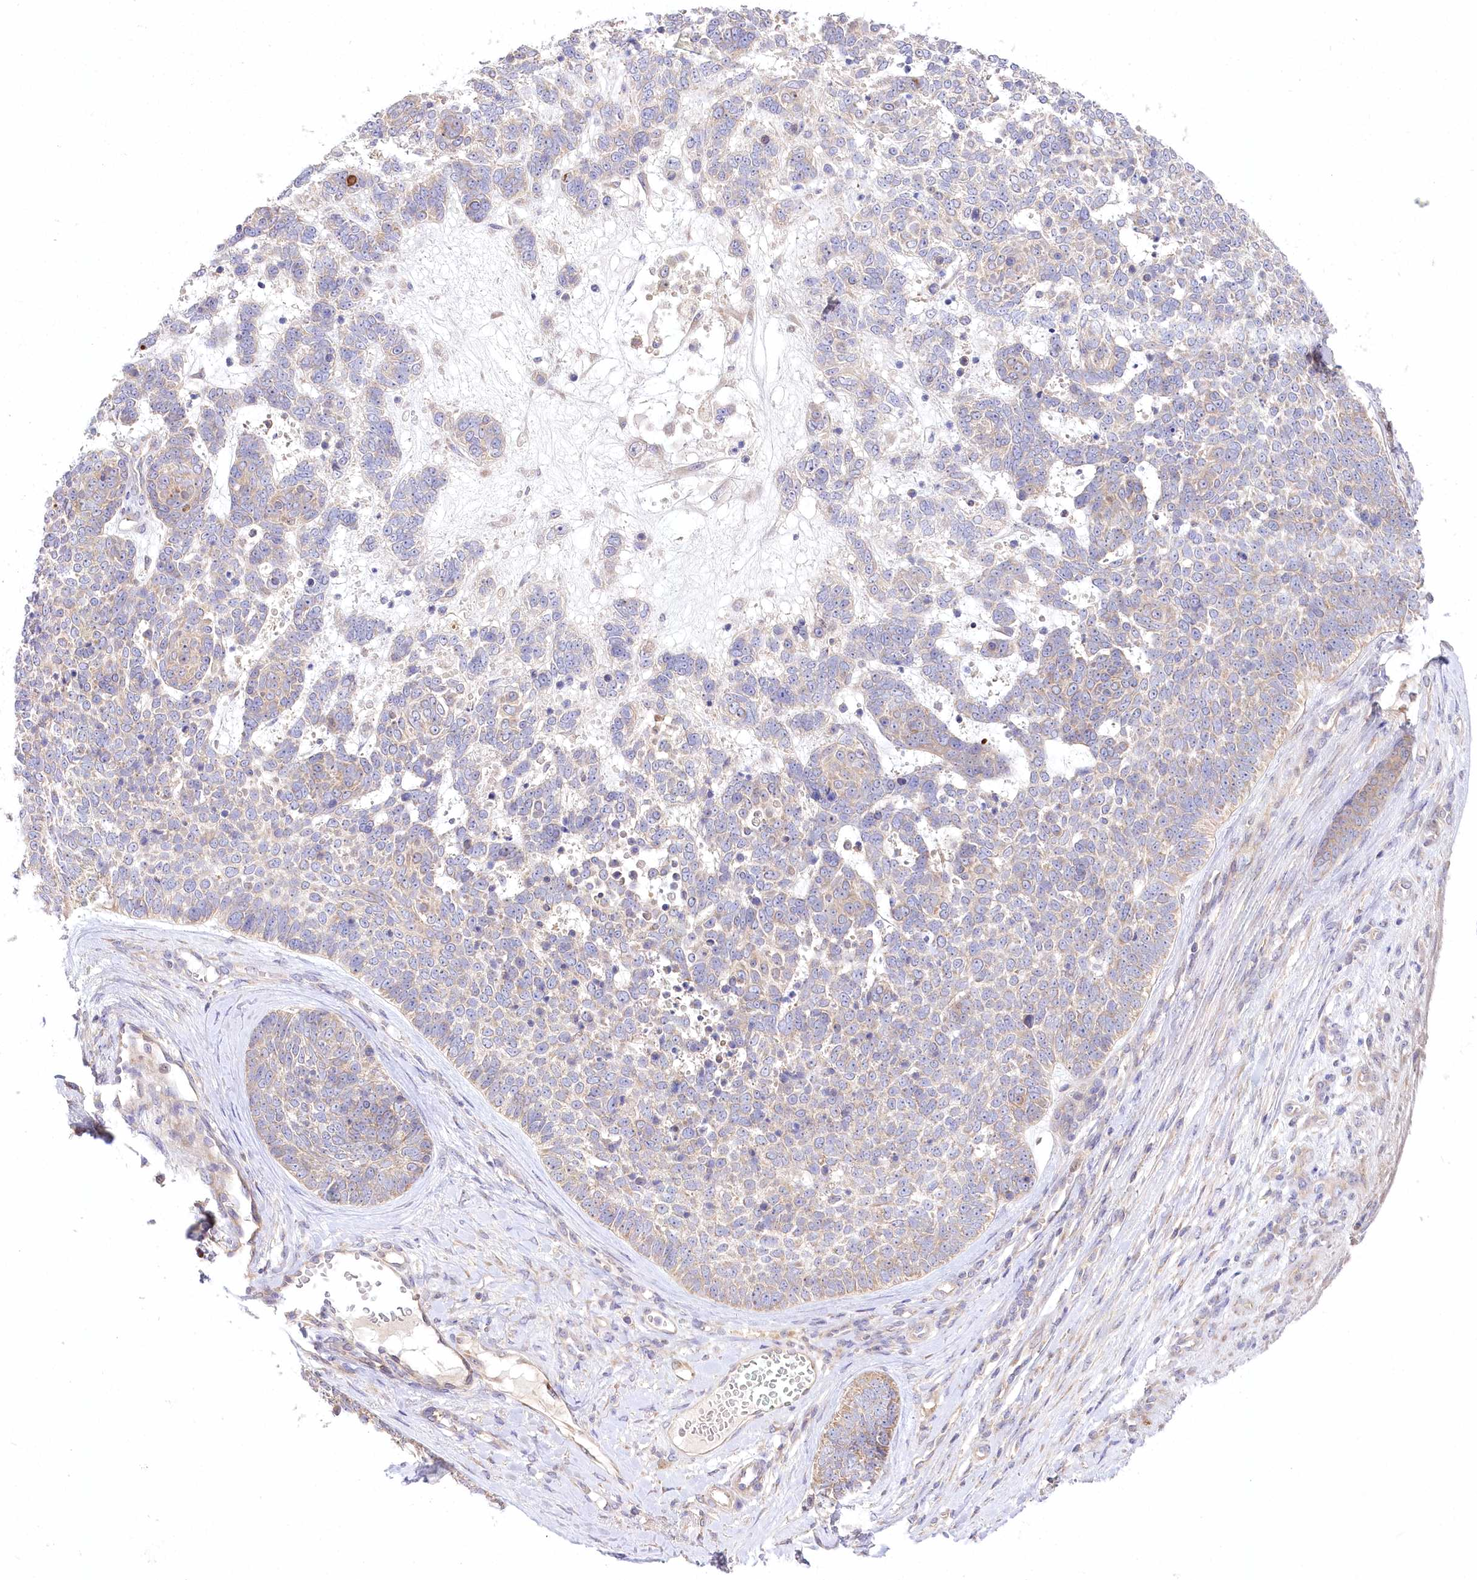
{"staining": {"intensity": "weak", "quantity": "25%-75%", "location": "cytoplasmic/membranous"}, "tissue": "skin cancer", "cell_type": "Tumor cells", "image_type": "cancer", "snomed": [{"axis": "morphology", "description": "Basal cell carcinoma"}, {"axis": "topography", "description": "Skin"}], "caption": "Immunohistochemistry (IHC) (DAB (3,3'-diaminobenzidine)) staining of human skin basal cell carcinoma exhibits weak cytoplasmic/membranous protein positivity in approximately 25%-75% of tumor cells.", "gene": "PYROXD1", "patient": {"sex": "female", "age": 81}}